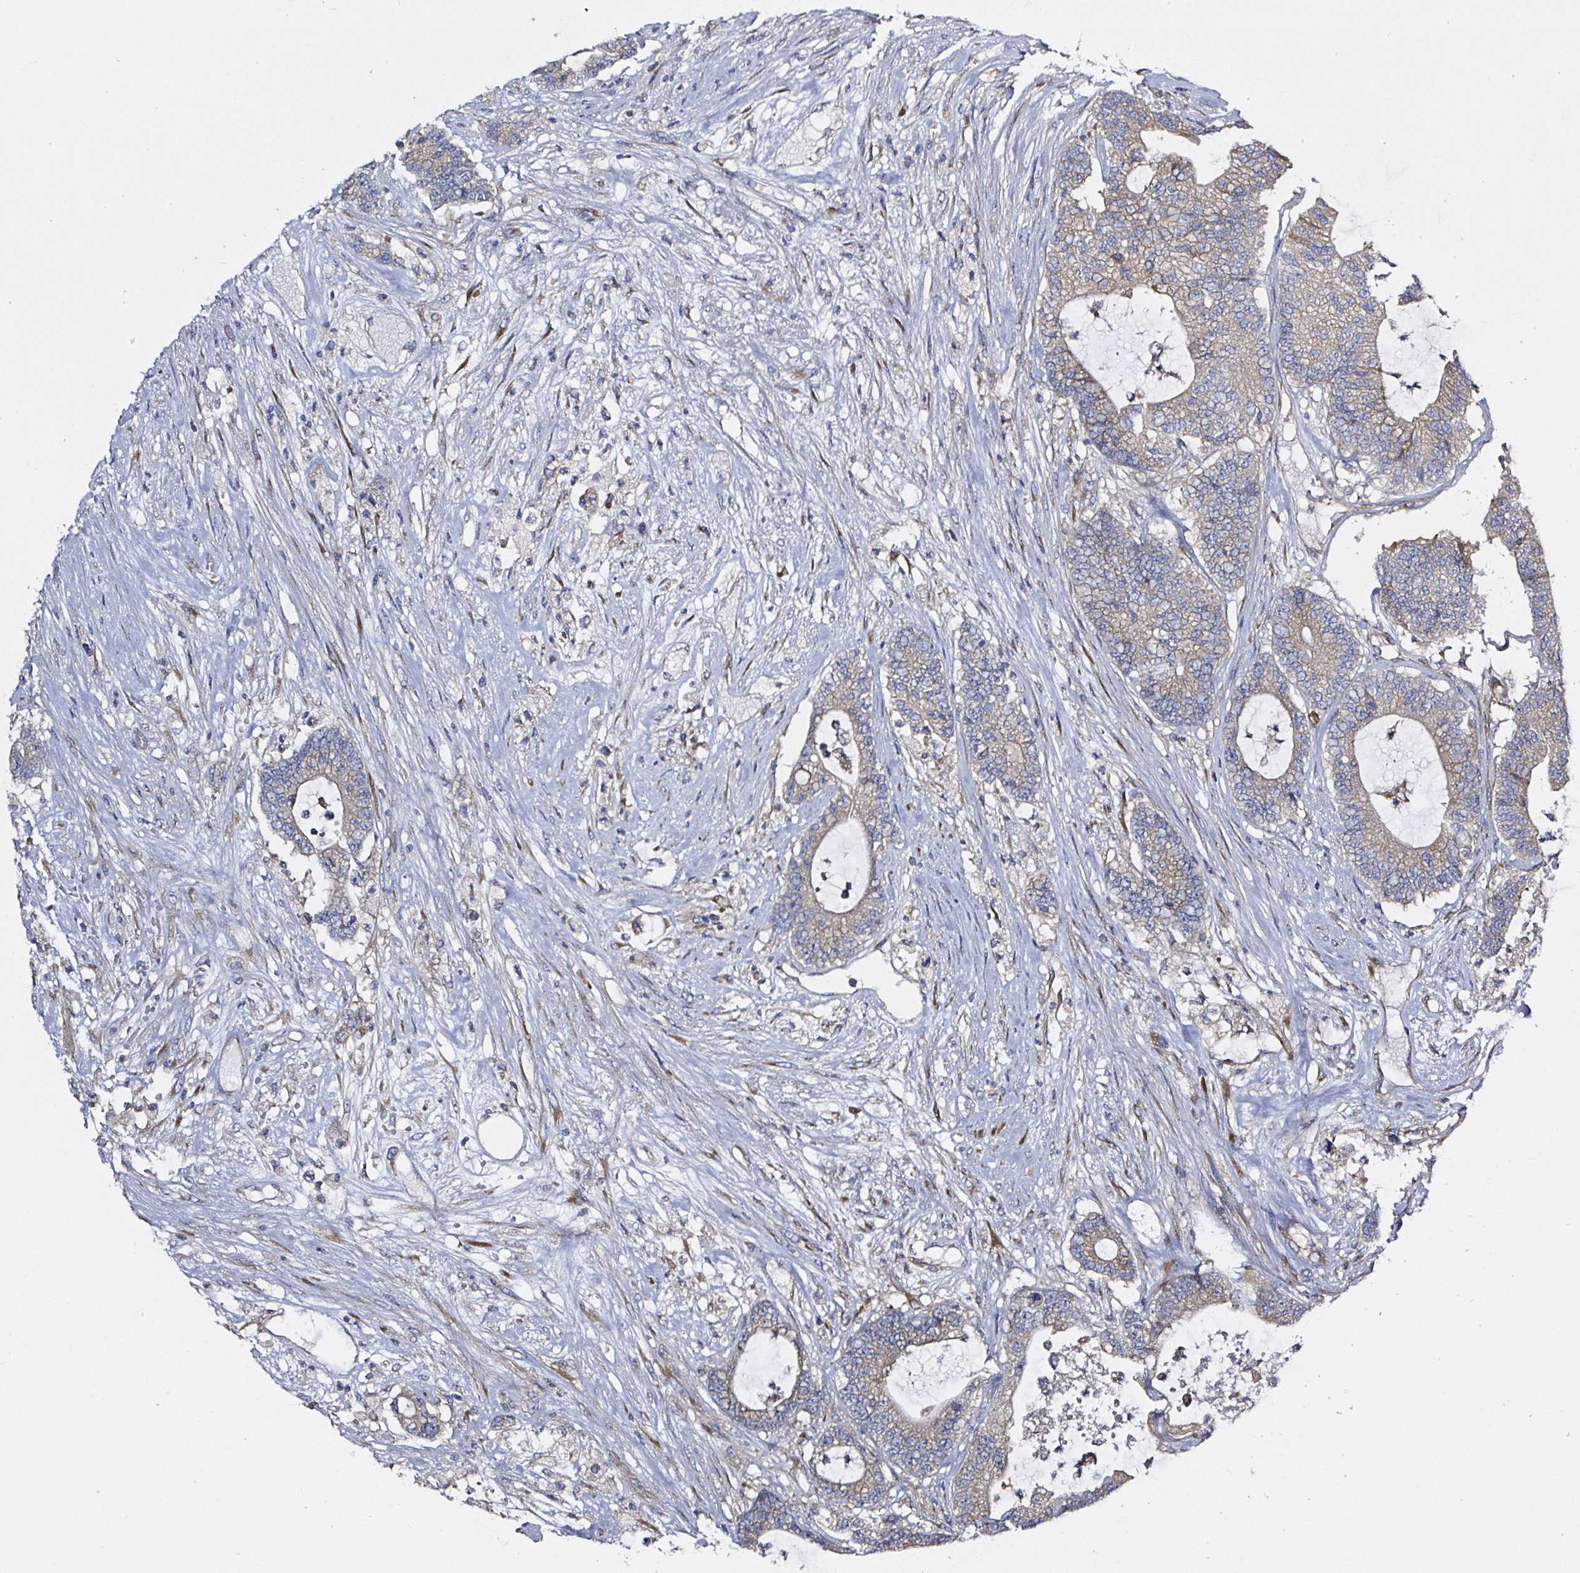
{"staining": {"intensity": "weak", "quantity": "25%-75%", "location": "cytoplasmic/membranous"}, "tissue": "colorectal cancer", "cell_type": "Tumor cells", "image_type": "cancer", "snomed": [{"axis": "morphology", "description": "Adenocarcinoma, NOS"}, {"axis": "topography", "description": "Colon"}], "caption": "Colorectal cancer (adenocarcinoma) stained for a protein exhibits weak cytoplasmic/membranous positivity in tumor cells. The staining was performed using DAB (3,3'-diaminobenzidine), with brown indicating positive protein expression. Nuclei are stained blue with hematoxylin.", "gene": "MLX", "patient": {"sex": "female", "age": 84}}